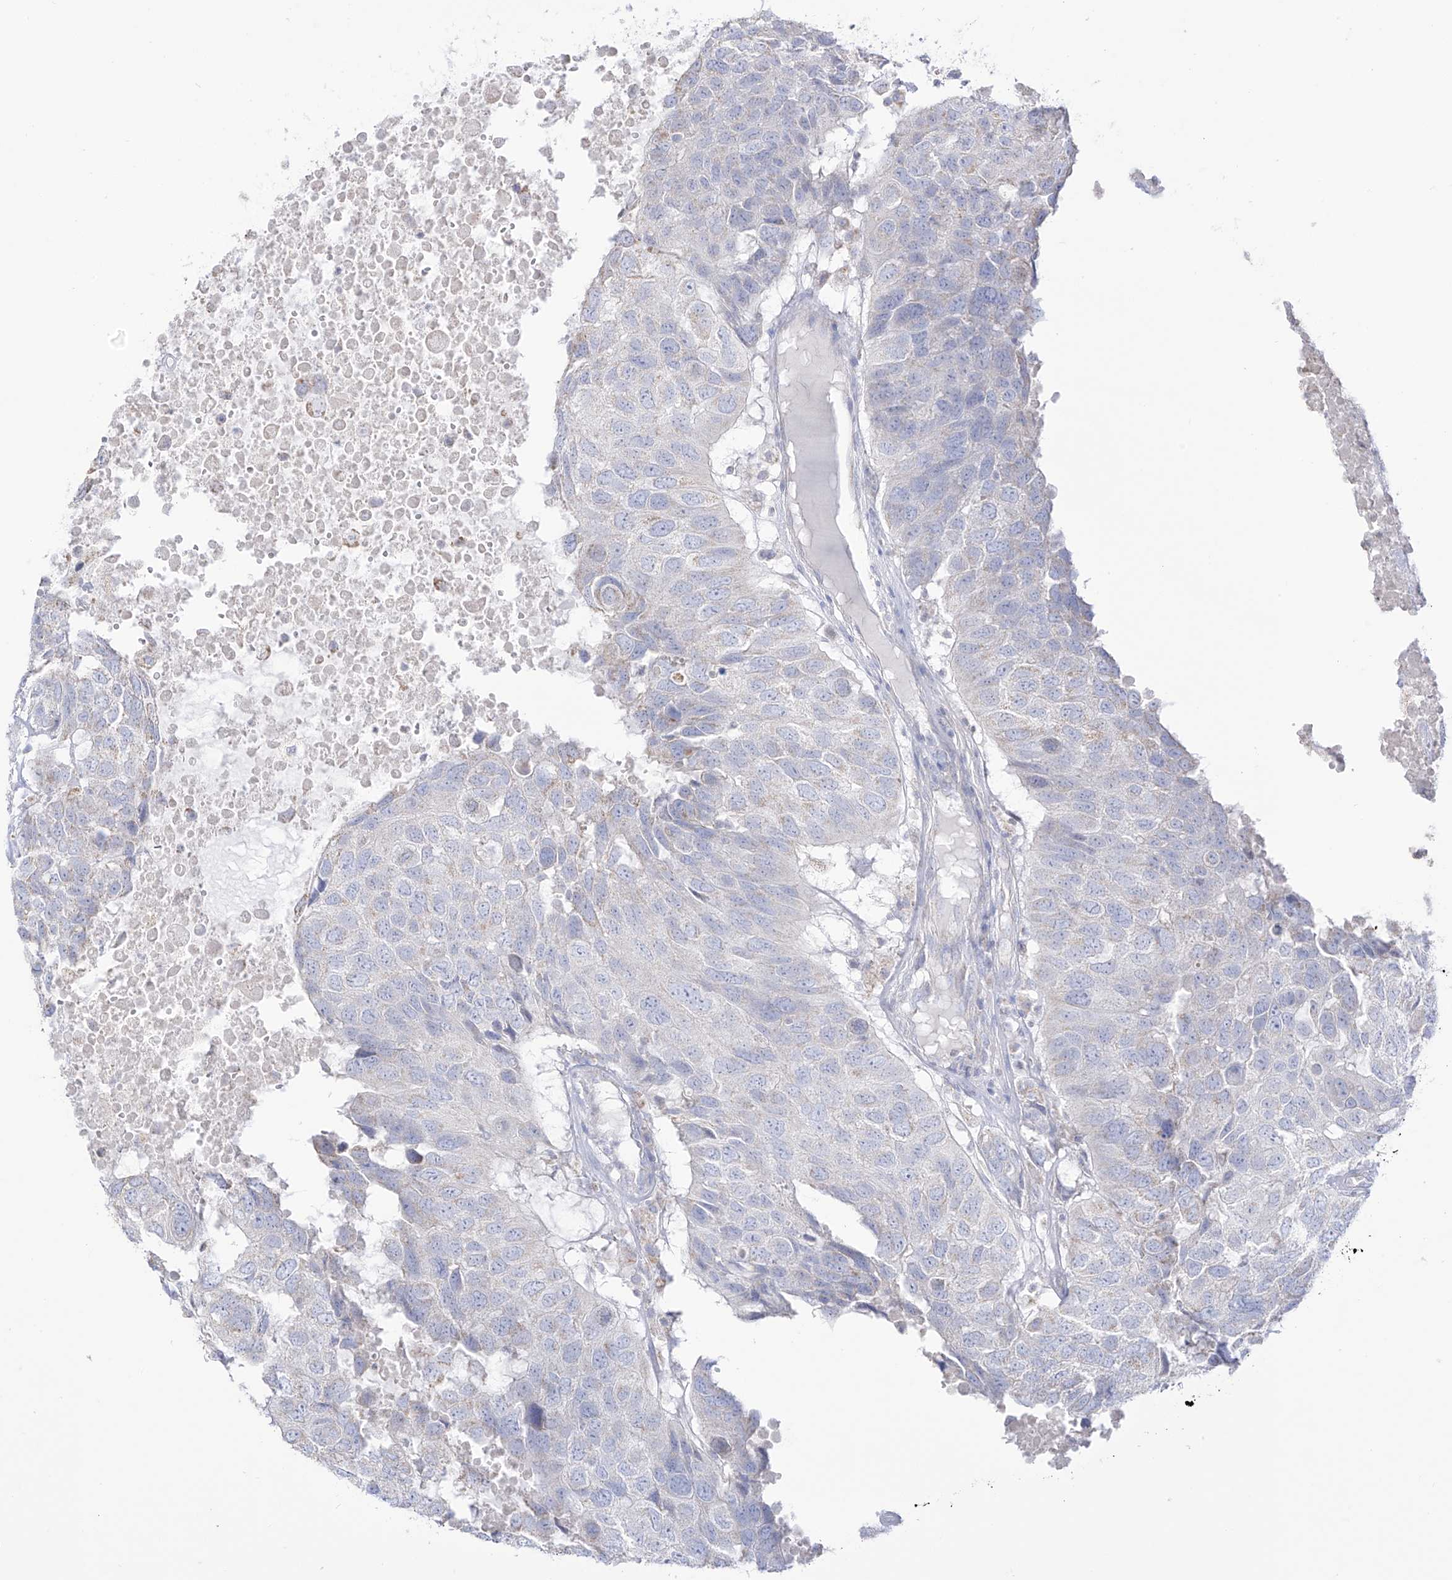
{"staining": {"intensity": "negative", "quantity": "none", "location": "none"}, "tissue": "head and neck cancer", "cell_type": "Tumor cells", "image_type": "cancer", "snomed": [{"axis": "morphology", "description": "Squamous cell carcinoma, NOS"}, {"axis": "topography", "description": "Head-Neck"}], "caption": "Immunohistochemistry histopathology image of head and neck squamous cell carcinoma stained for a protein (brown), which reveals no expression in tumor cells. Nuclei are stained in blue.", "gene": "RCHY1", "patient": {"sex": "male", "age": 66}}